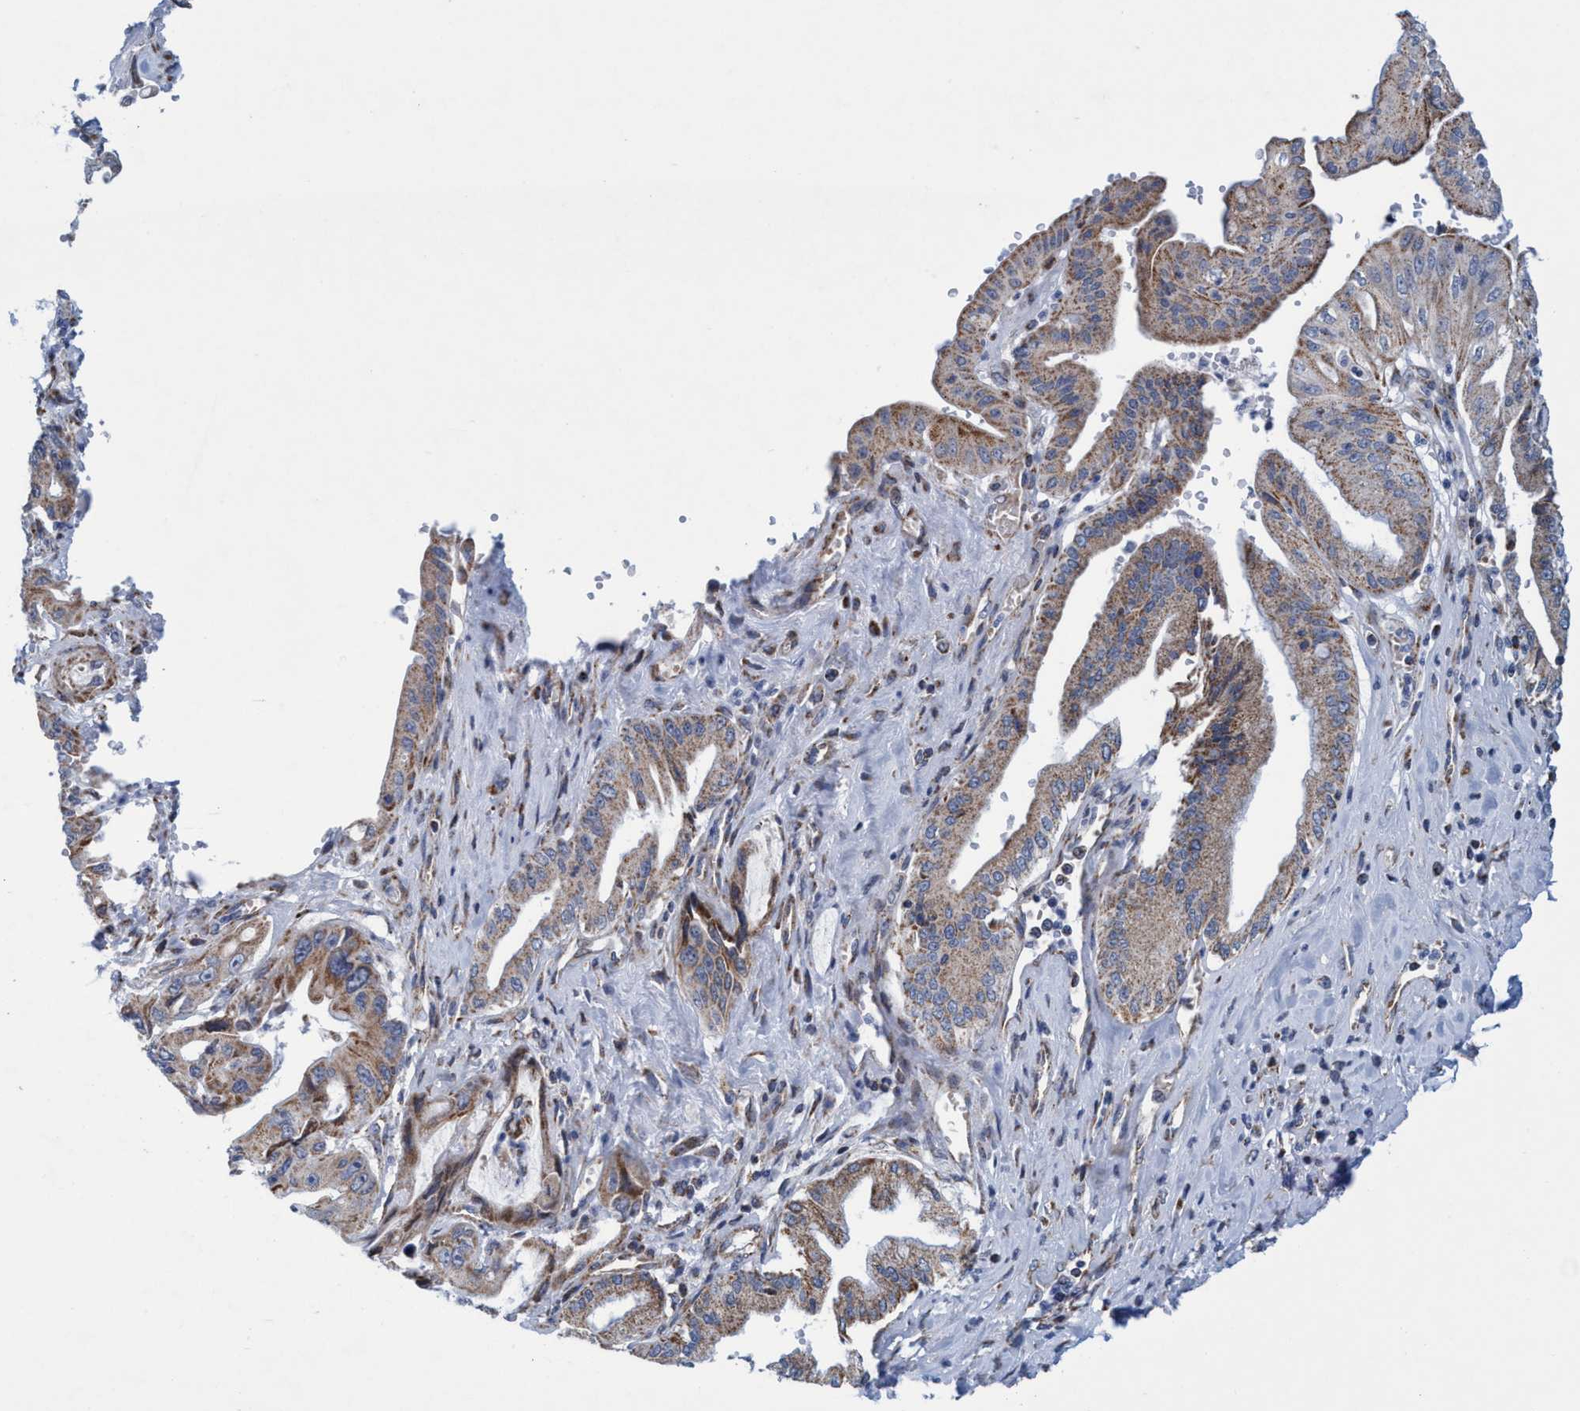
{"staining": {"intensity": "weak", "quantity": ">75%", "location": "cytoplasmic/membranous"}, "tissue": "pancreatic cancer", "cell_type": "Tumor cells", "image_type": "cancer", "snomed": [{"axis": "morphology", "description": "Adenocarcinoma, NOS"}, {"axis": "topography", "description": "Pancreas"}], "caption": "An image of human pancreatic cancer stained for a protein shows weak cytoplasmic/membranous brown staining in tumor cells. (brown staining indicates protein expression, while blue staining denotes nuclei).", "gene": "POLR1F", "patient": {"sex": "female", "age": 73}}